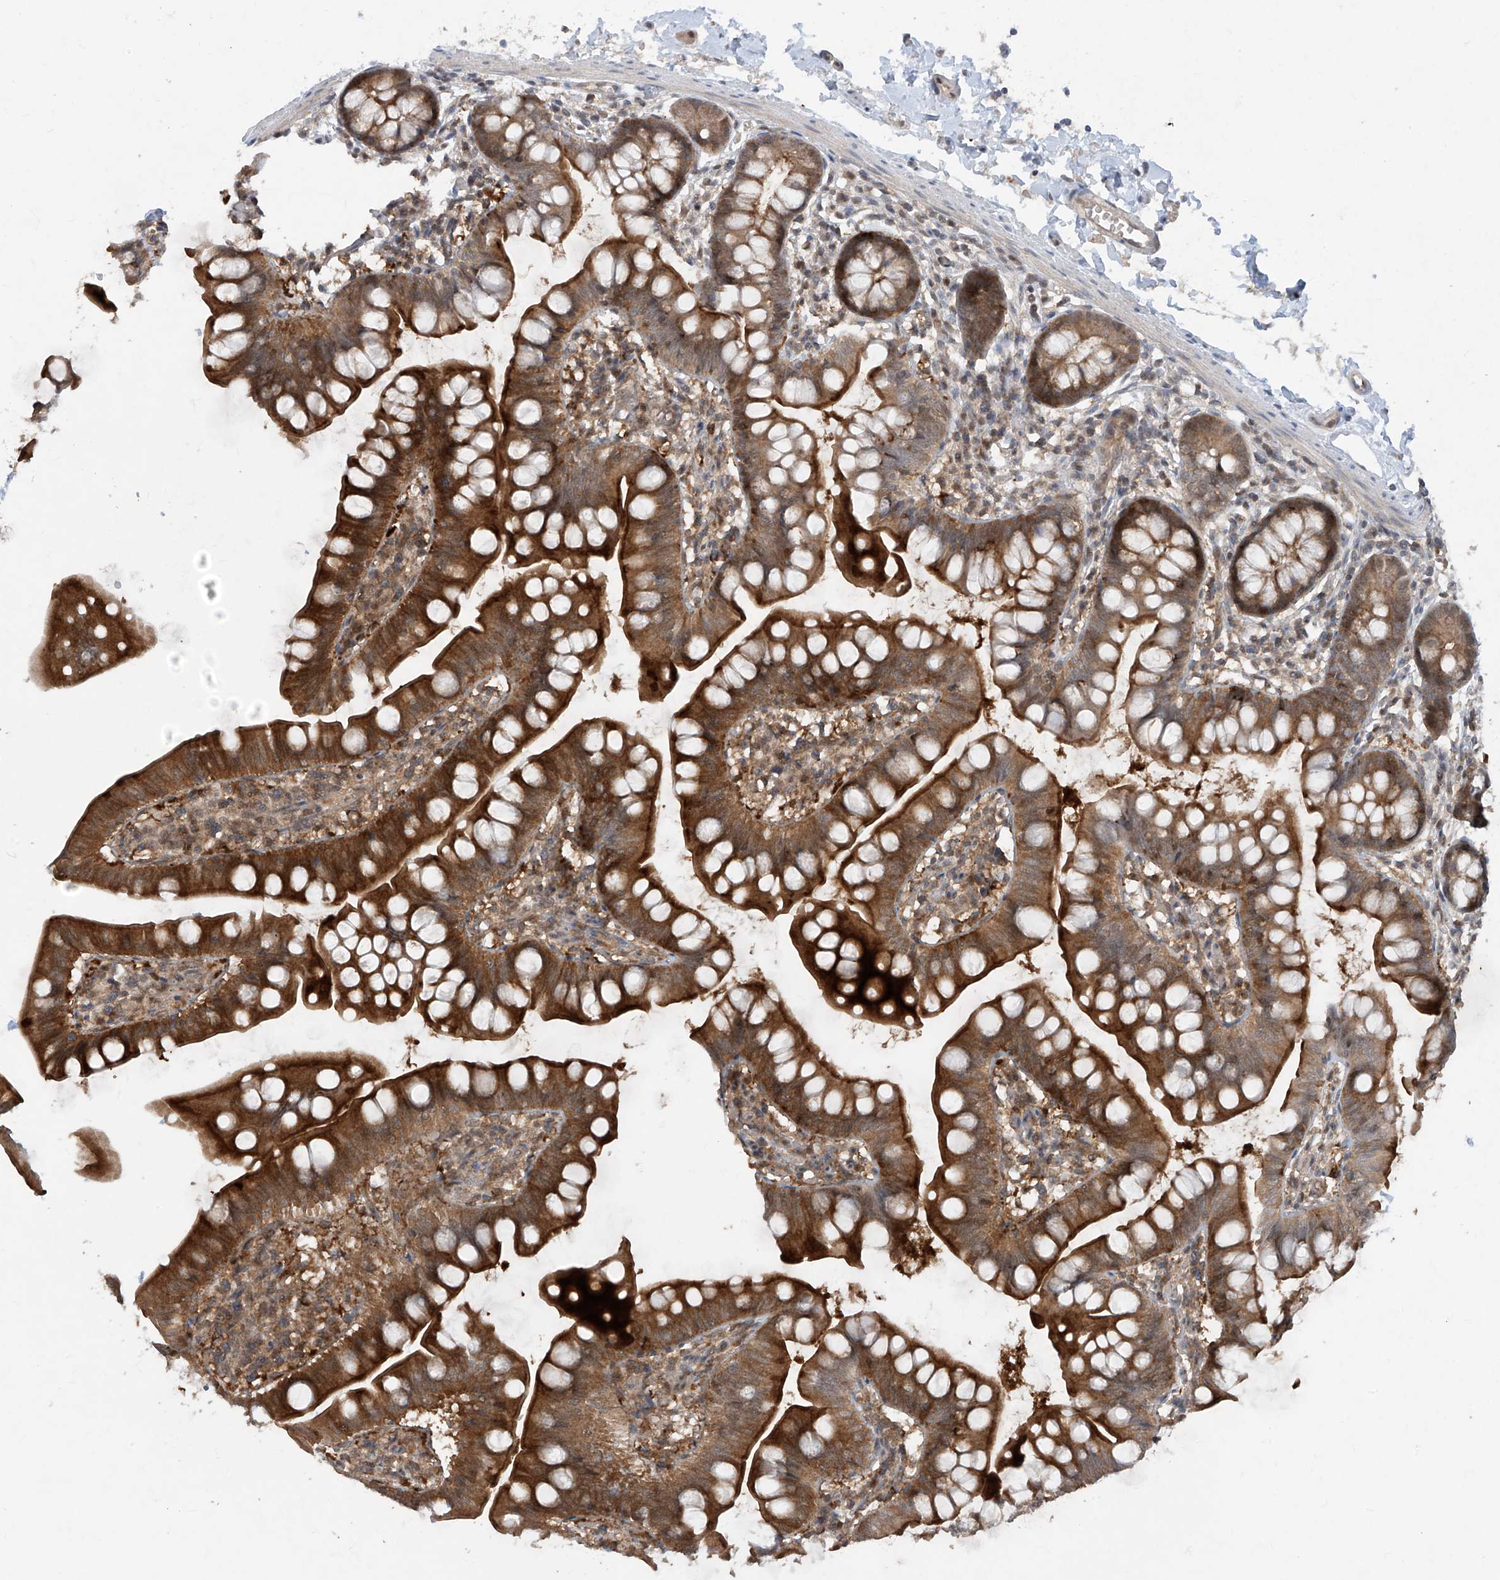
{"staining": {"intensity": "strong", "quantity": "25%-75%", "location": "cytoplasmic/membranous,nuclear"}, "tissue": "small intestine", "cell_type": "Glandular cells", "image_type": "normal", "snomed": [{"axis": "morphology", "description": "Normal tissue, NOS"}, {"axis": "topography", "description": "Small intestine"}], "caption": "Immunohistochemical staining of normal small intestine displays 25%-75% levels of strong cytoplasmic/membranous,nuclear protein positivity in about 25%-75% of glandular cells.", "gene": "ZNF358", "patient": {"sex": "male", "age": 7}}